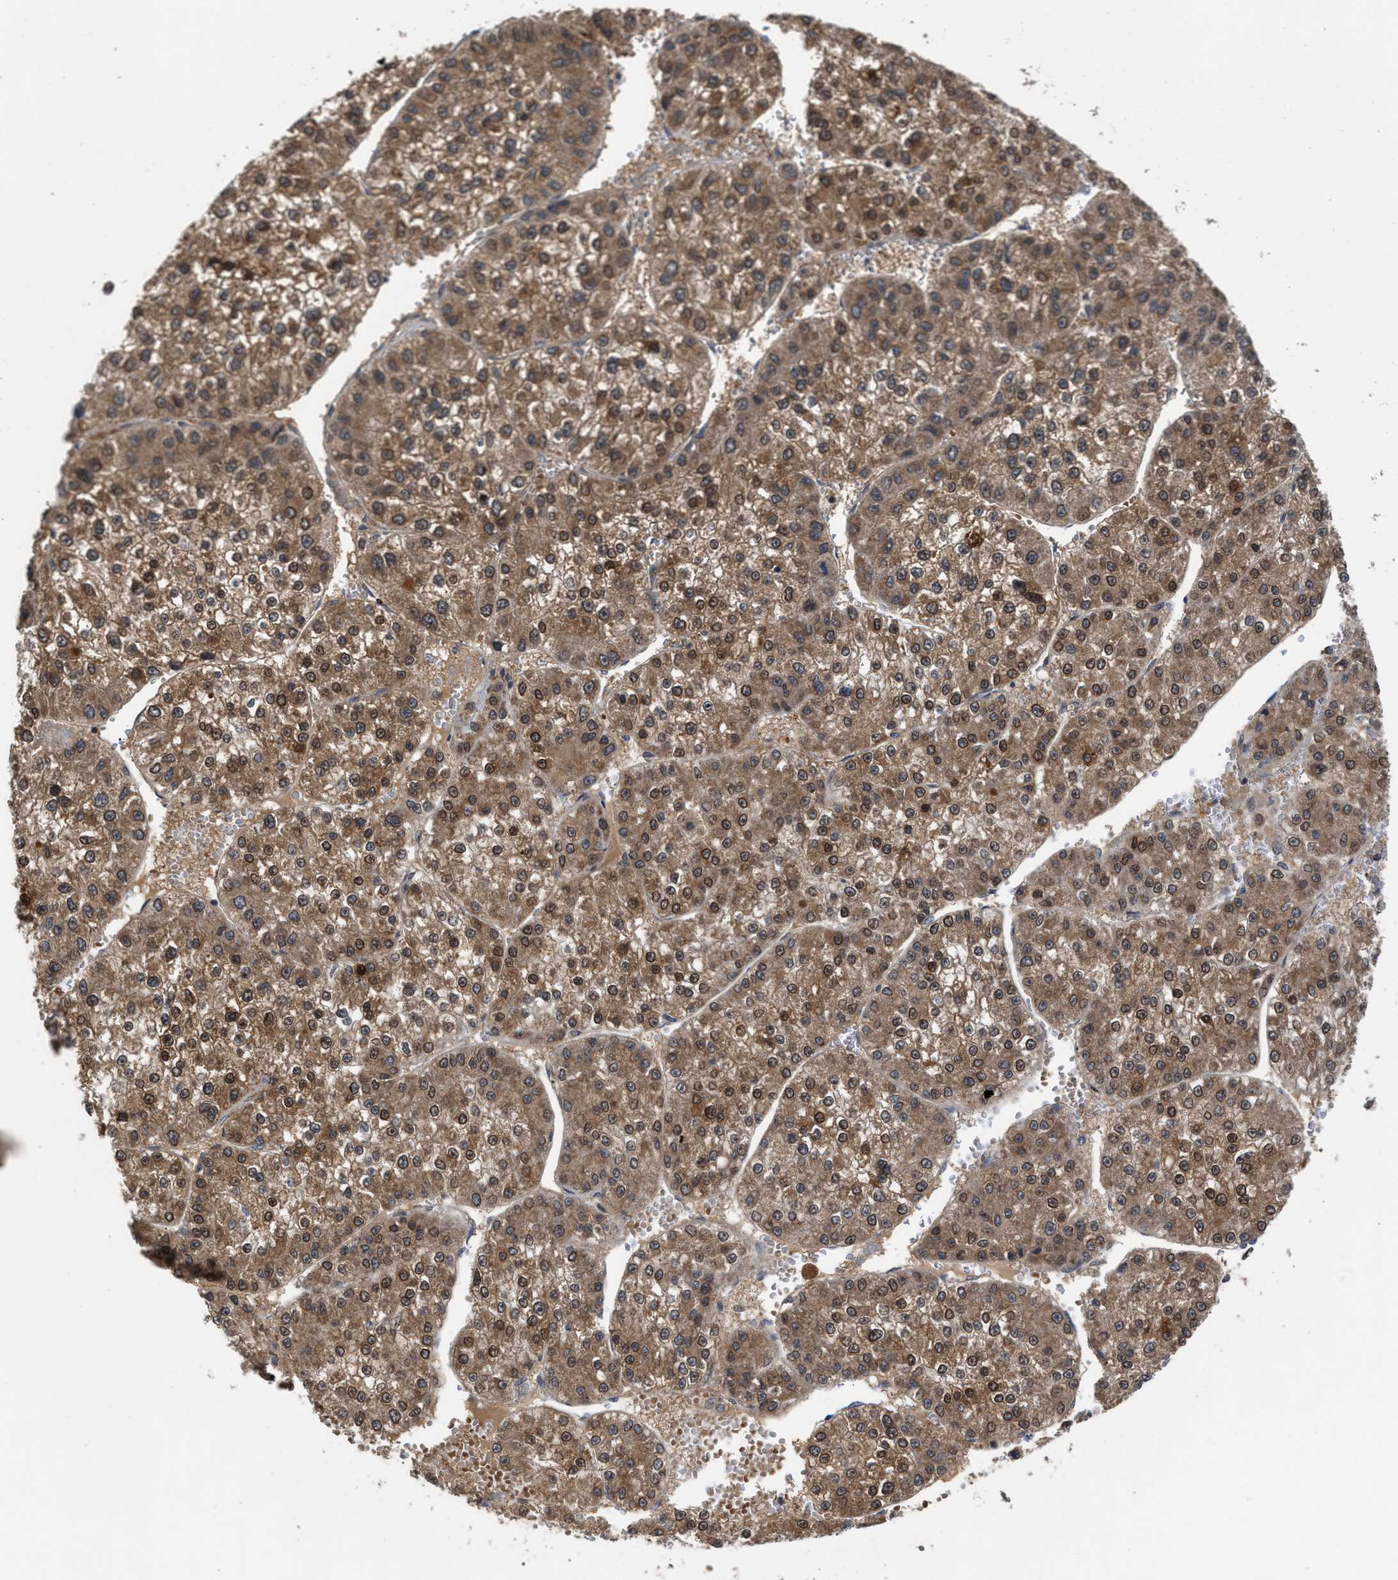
{"staining": {"intensity": "moderate", "quantity": ">75%", "location": "cytoplasmic/membranous,nuclear"}, "tissue": "liver cancer", "cell_type": "Tumor cells", "image_type": "cancer", "snomed": [{"axis": "morphology", "description": "Carcinoma, Hepatocellular, NOS"}, {"axis": "topography", "description": "Liver"}], "caption": "High-power microscopy captured an IHC micrograph of liver cancer, revealing moderate cytoplasmic/membranous and nuclear staining in approximately >75% of tumor cells. (DAB (3,3'-diaminobenzidine) = brown stain, brightfield microscopy at high magnification).", "gene": "C9orf78", "patient": {"sex": "female", "age": 73}}